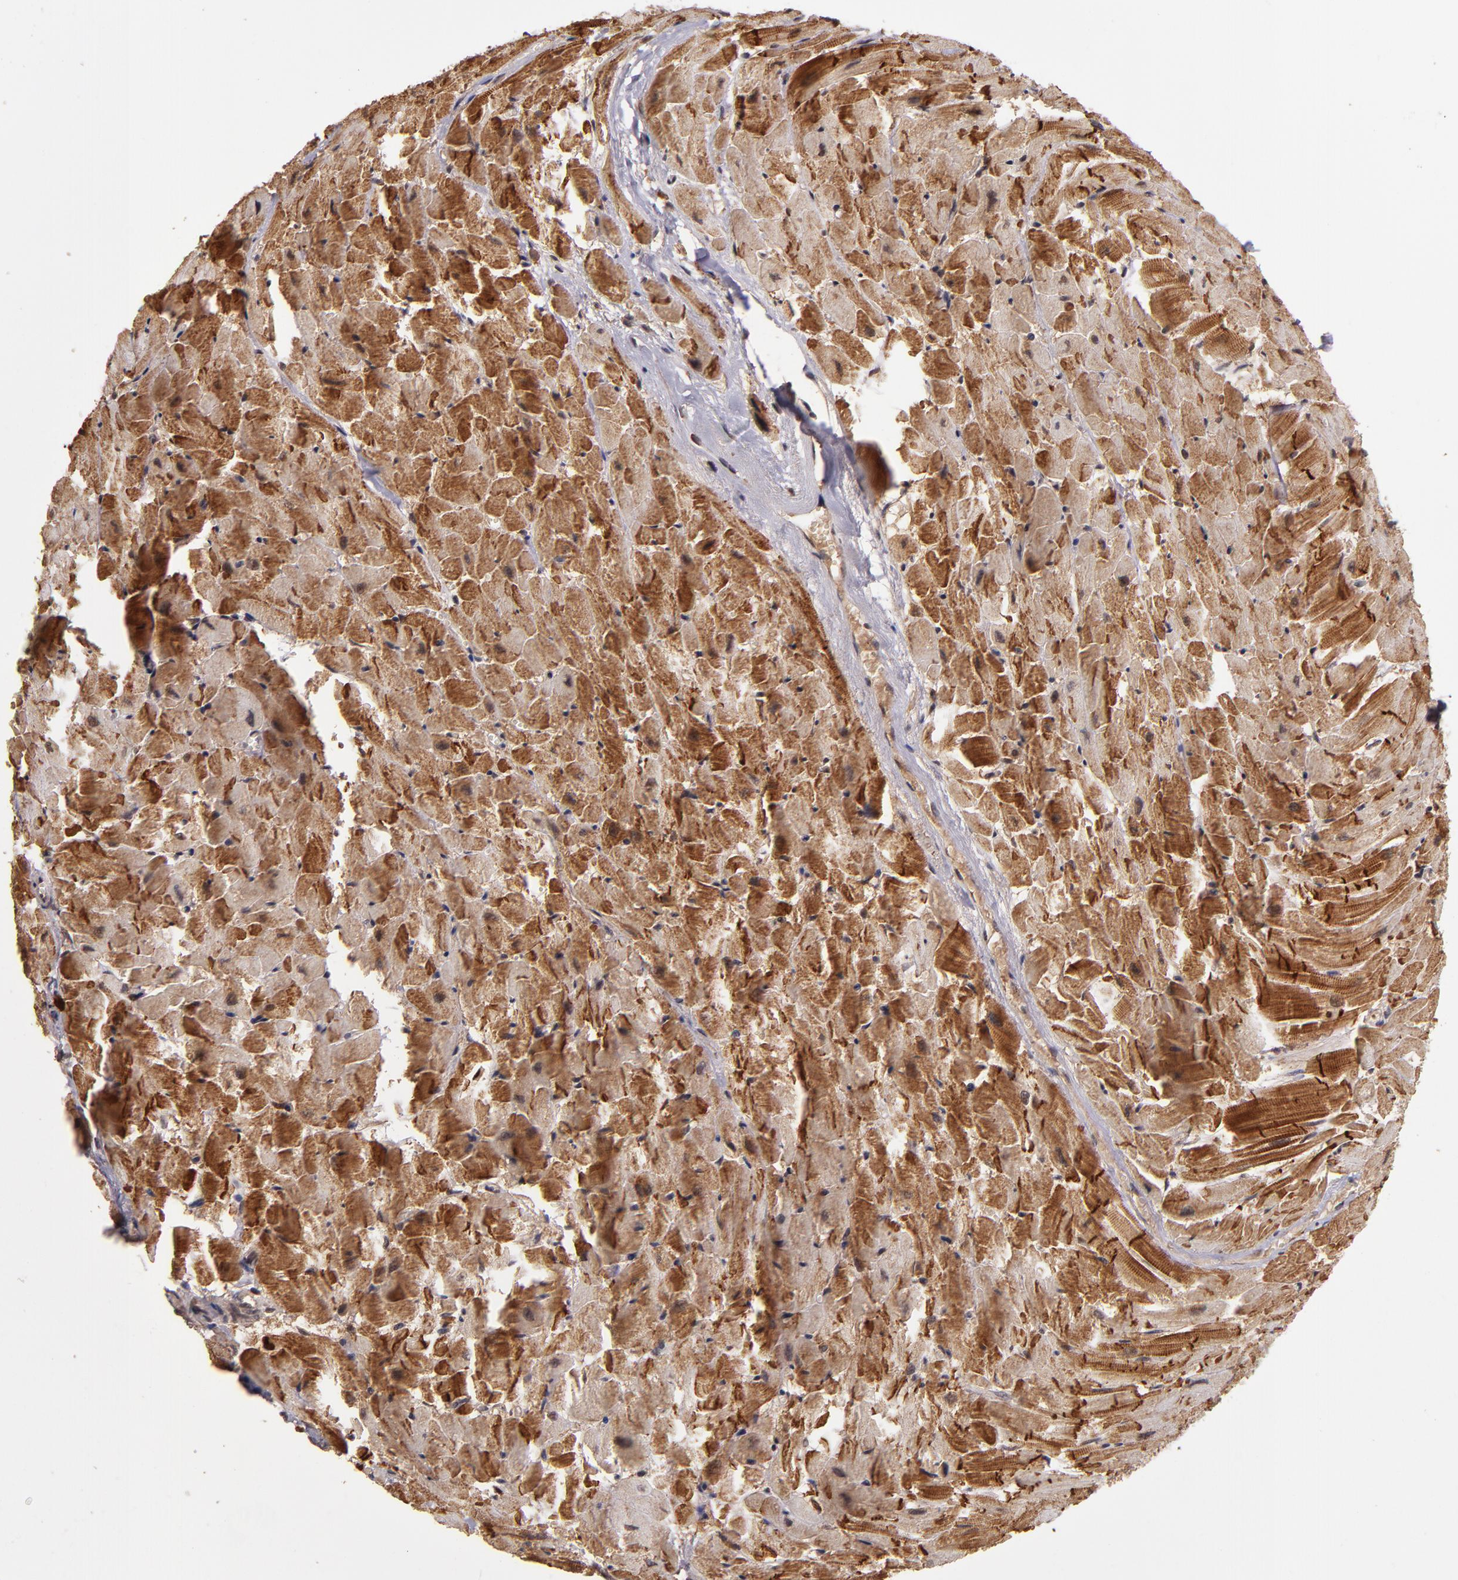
{"staining": {"intensity": "strong", "quantity": "25%-75%", "location": "cytoplasmic/membranous"}, "tissue": "heart muscle", "cell_type": "Cardiomyocytes", "image_type": "normal", "snomed": [{"axis": "morphology", "description": "Normal tissue, NOS"}, {"axis": "topography", "description": "Heart"}], "caption": "Immunohistochemical staining of unremarkable human heart muscle exhibits strong cytoplasmic/membranous protein positivity in about 25%-75% of cardiomyocytes.", "gene": "RIOK3", "patient": {"sex": "female", "age": 19}}